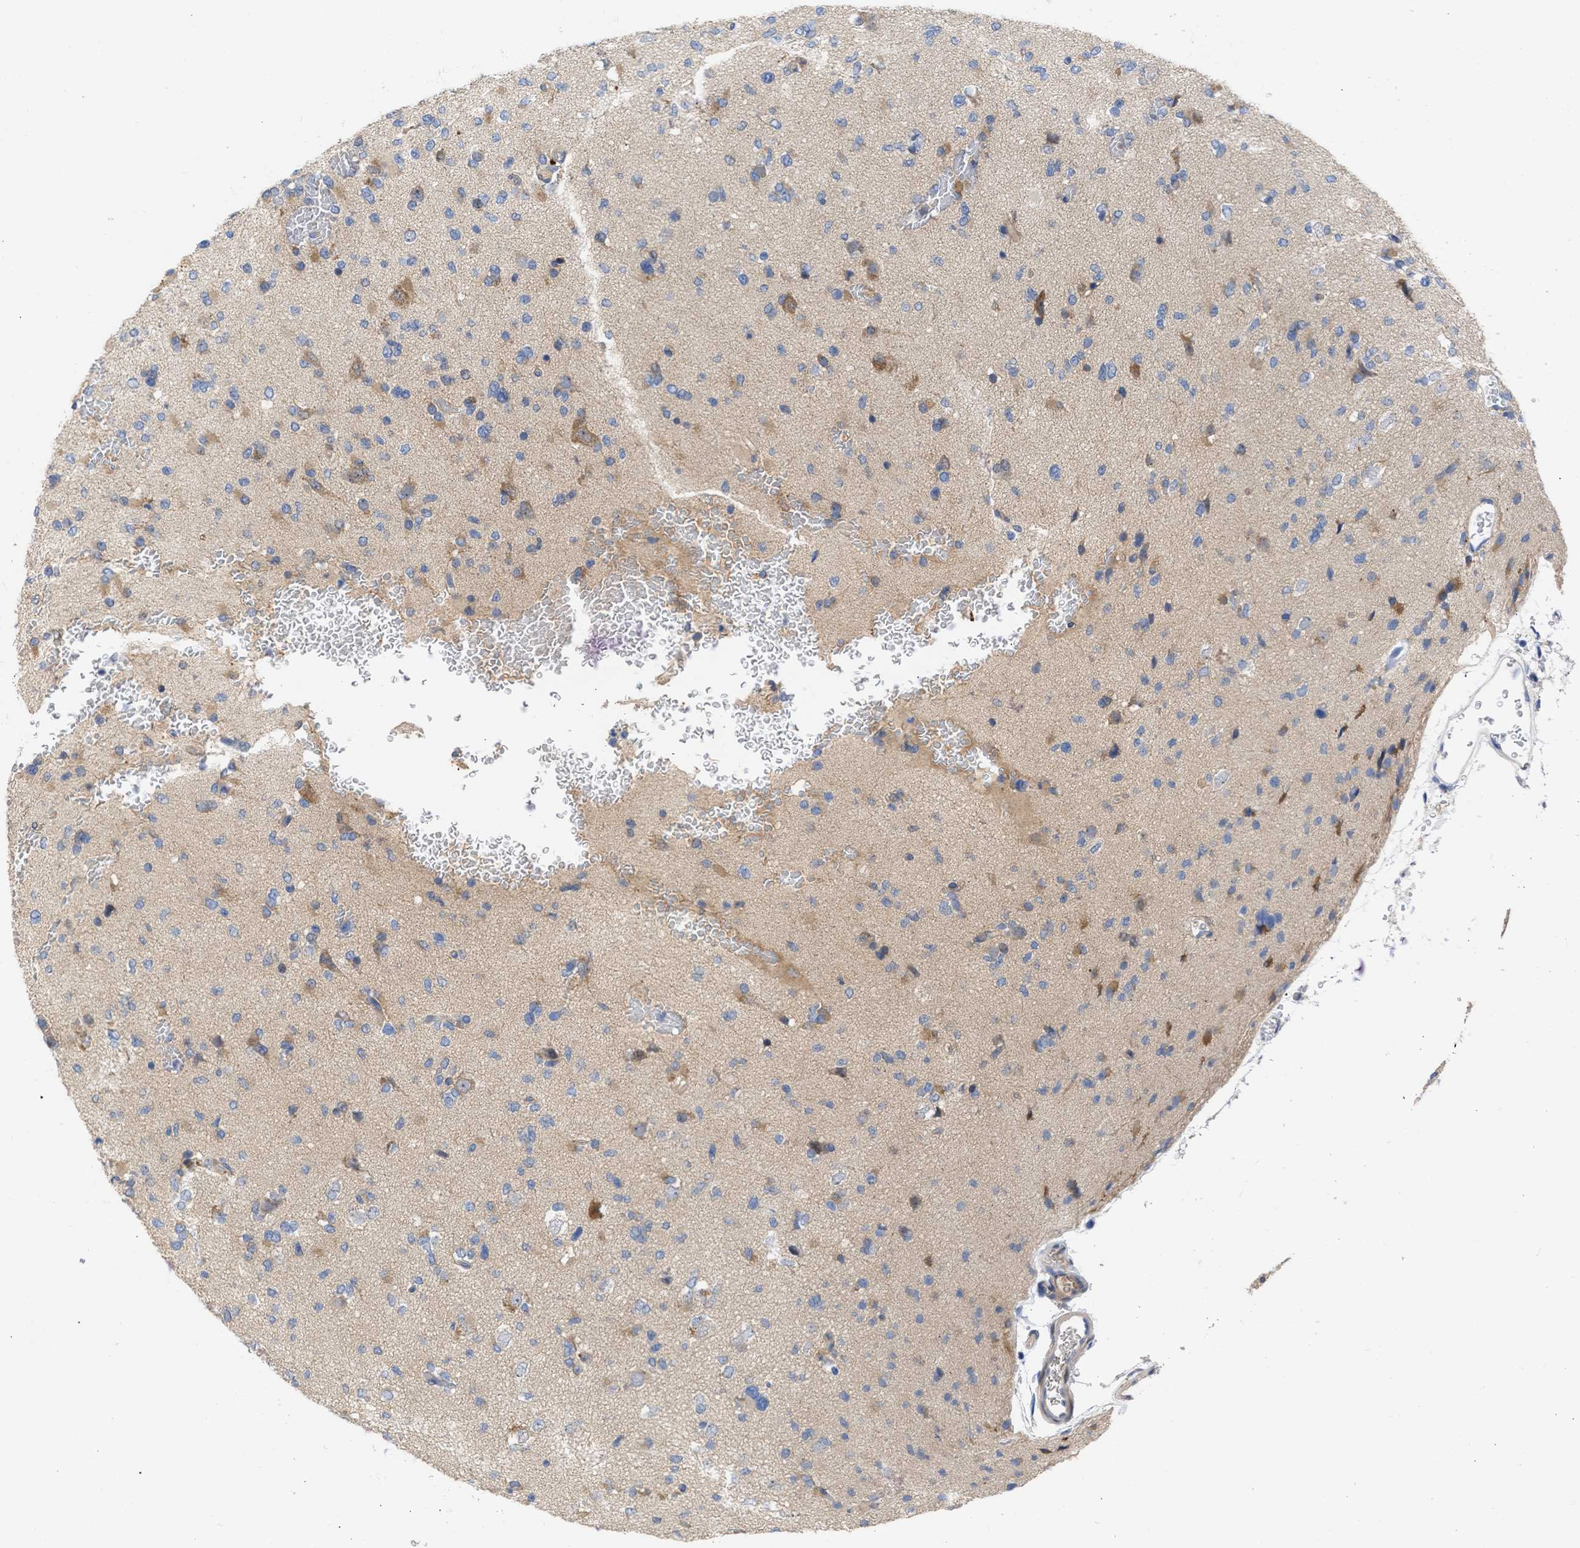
{"staining": {"intensity": "moderate", "quantity": "<25%", "location": "cytoplasmic/membranous"}, "tissue": "glioma", "cell_type": "Tumor cells", "image_type": "cancer", "snomed": [{"axis": "morphology", "description": "Glioma, malignant, Low grade"}, {"axis": "topography", "description": "Brain"}], "caption": "Brown immunohistochemical staining in human malignant glioma (low-grade) demonstrates moderate cytoplasmic/membranous expression in about <25% of tumor cells. The protein is stained brown, and the nuclei are stained in blue (DAB IHC with brightfield microscopy, high magnification).", "gene": "ARHGEF4", "patient": {"sex": "female", "age": 22}}